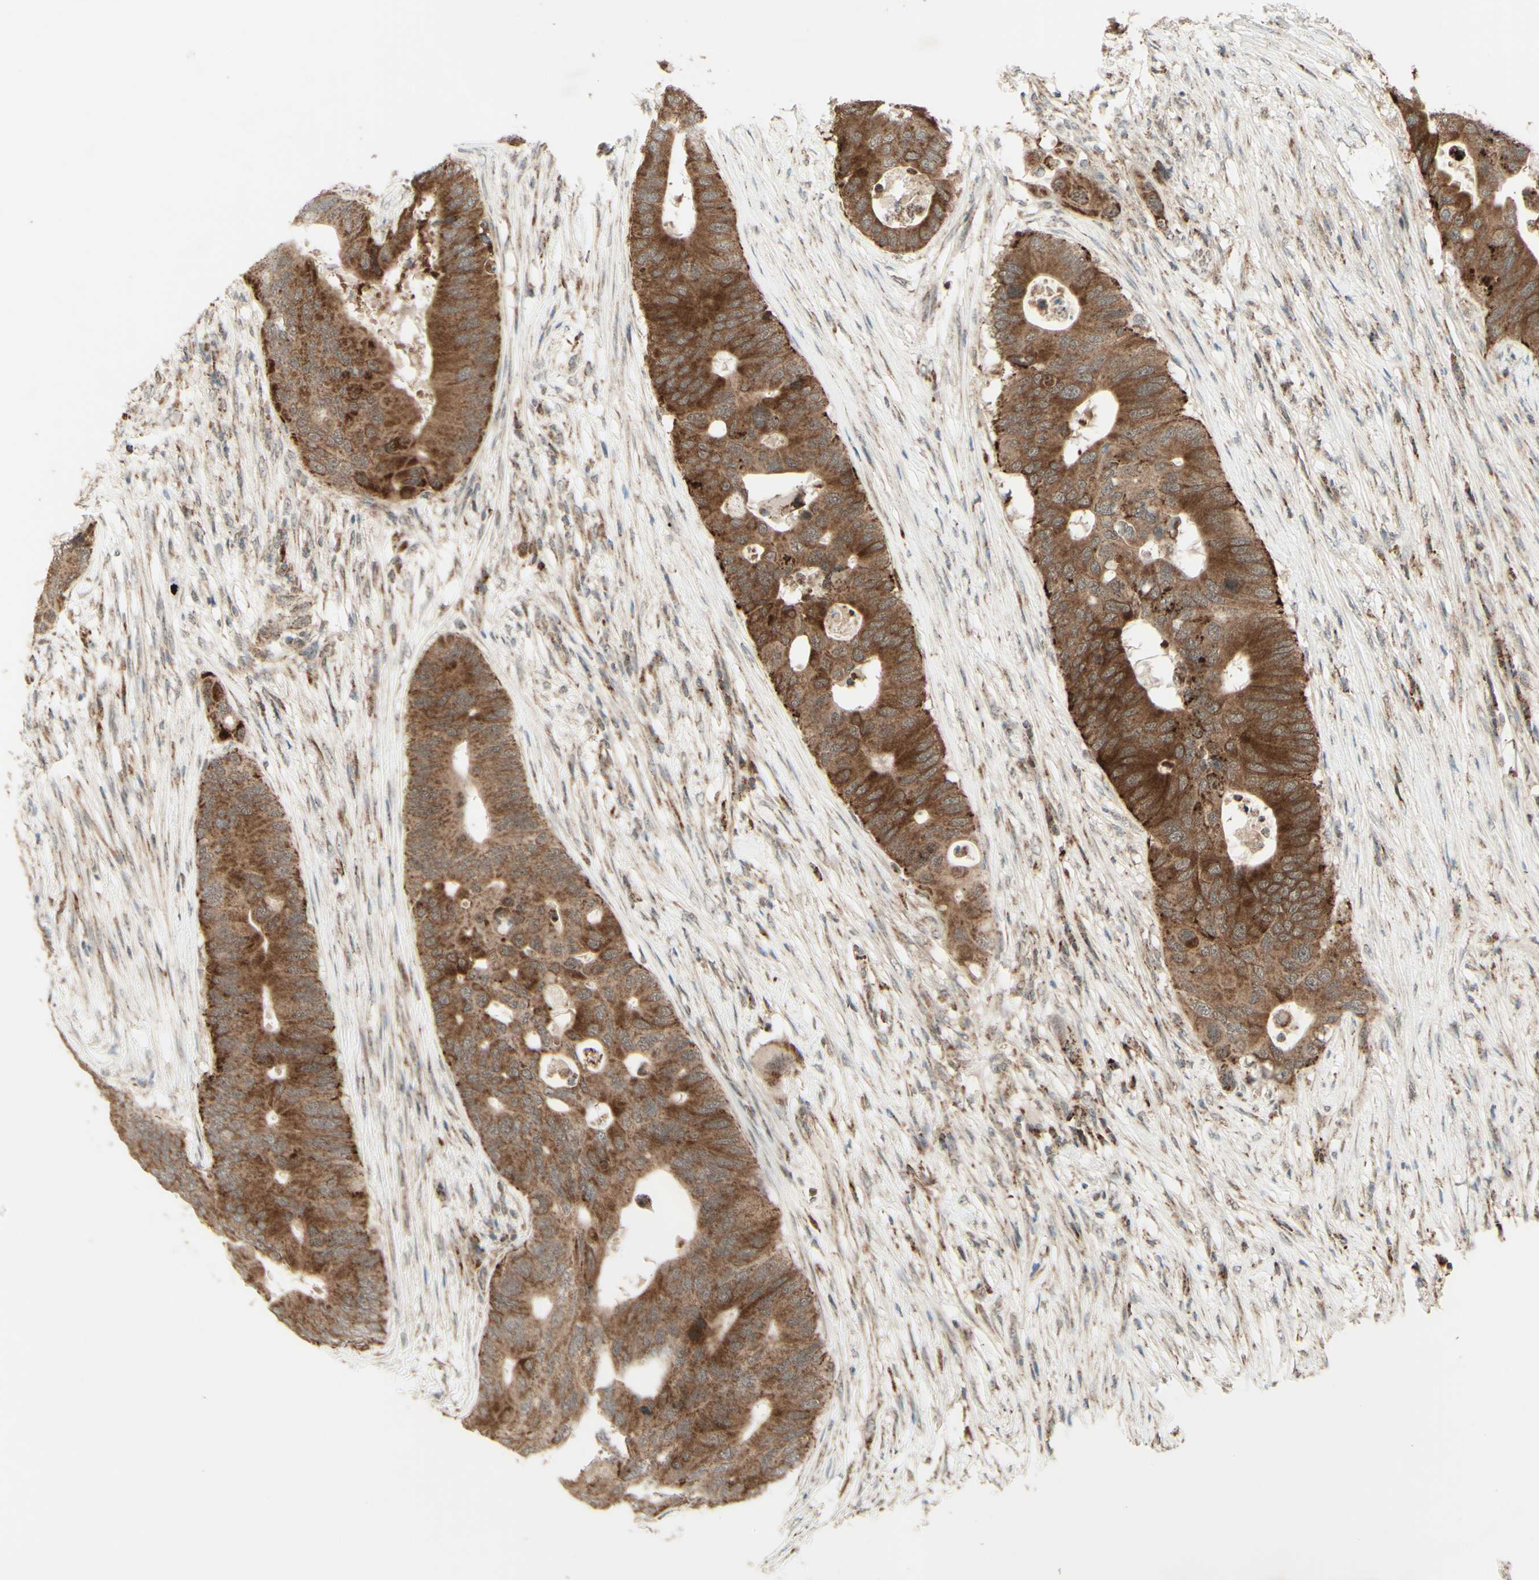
{"staining": {"intensity": "strong", "quantity": ">75%", "location": "cytoplasmic/membranous"}, "tissue": "colorectal cancer", "cell_type": "Tumor cells", "image_type": "cancer", "snomed": [{"axis": "morphology", "description": "Adenocarcinoma, NOS"}, {"axis": "topography", "description": "Colon"}], "caption": "Immunohistochemical staining of human colorectal cancer displays high levels of strong cytoplasmic/membranous protein expression in approximately >75% of tumor cells.", "gene": "DHRS3", "patient": {"sex": "male", "age": 71}}